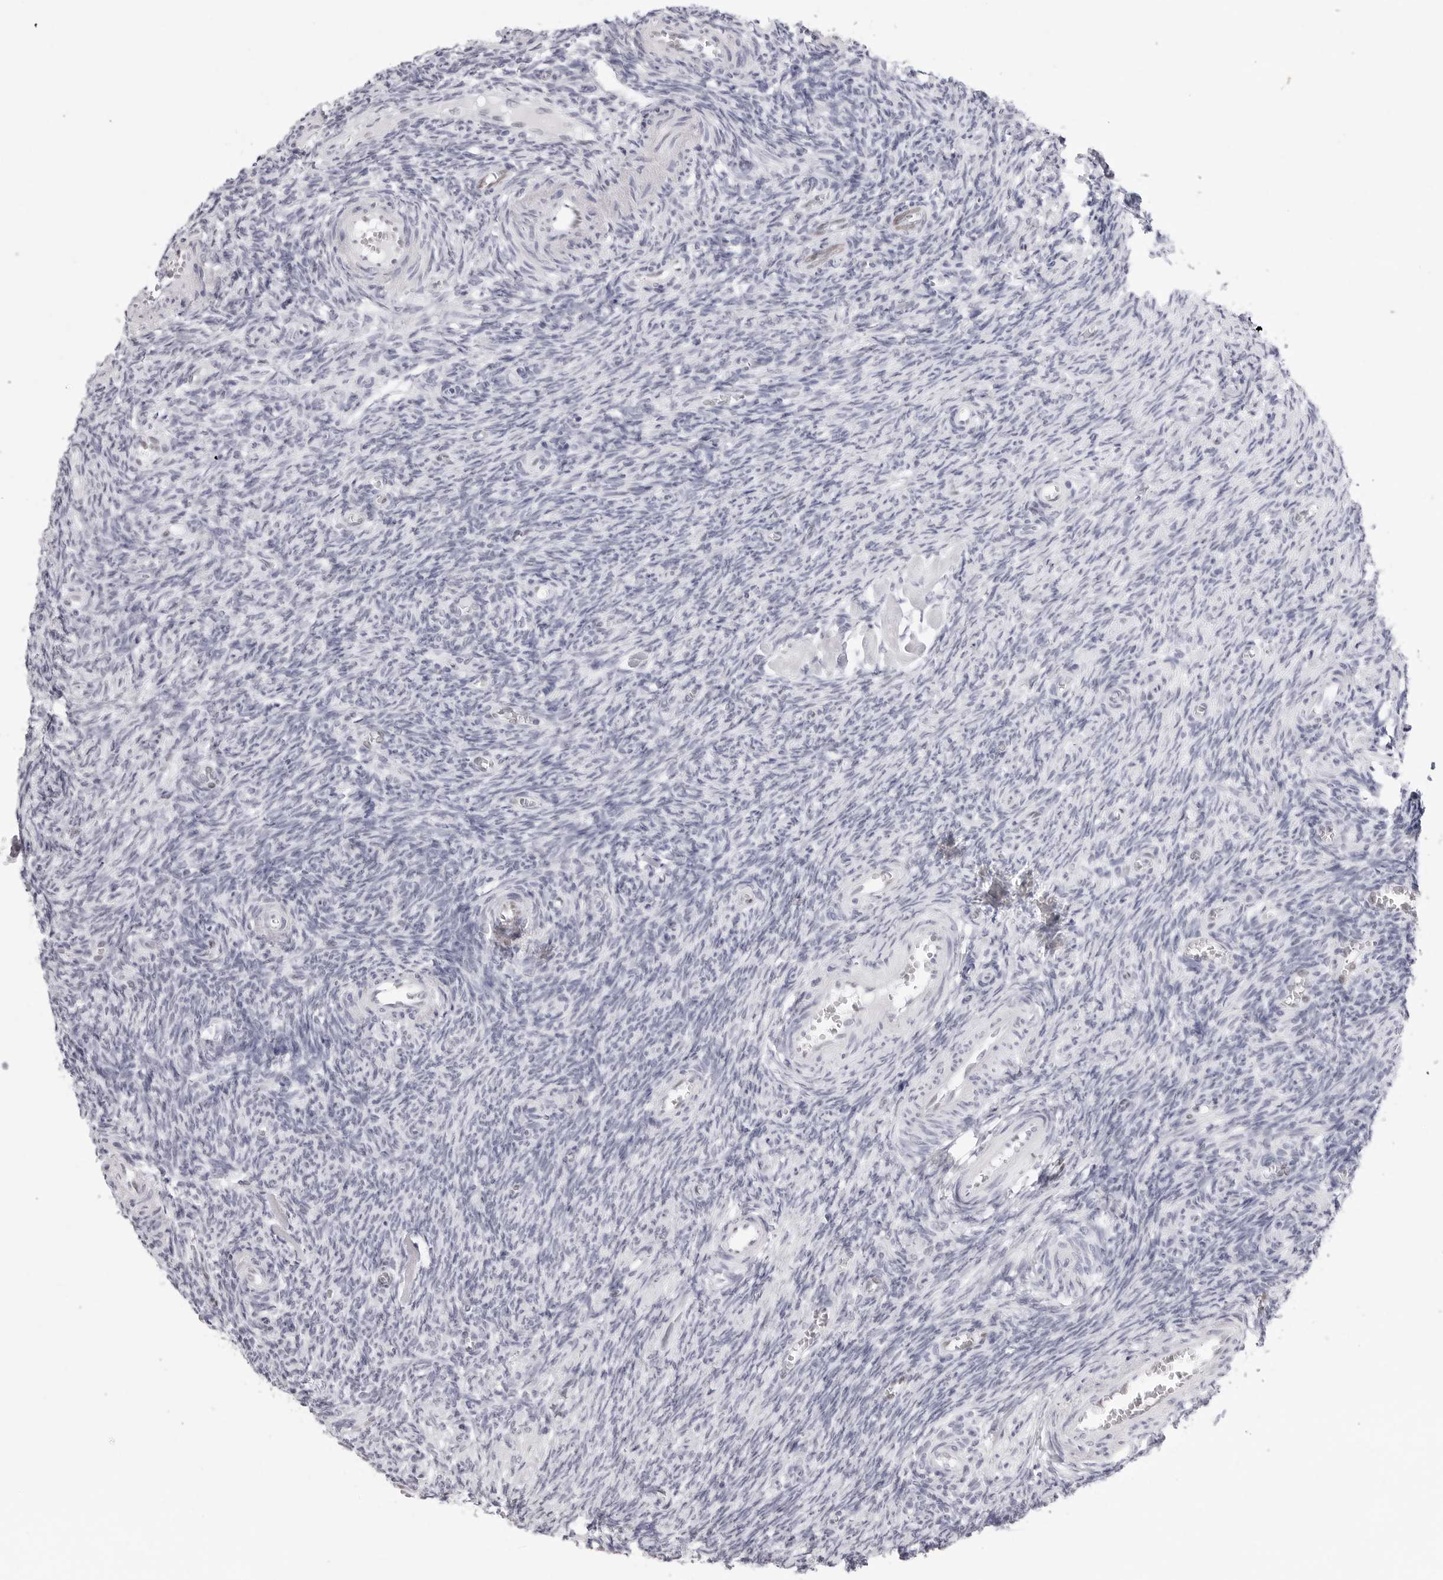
{"staining": {"intensity": "negative", "quantity": "none", "location": "none"}, "tissue": "ovary", "cell_type": "Ovarian stroma cells", "image_type": "normal", "snomed": [{"axis": "morphology", "description": "Normal tissue, NOS"}, {"axis": "topography", "description": "Ovary"}], "caption": "The immunohistochemistry photomicrograph has no significant expression in ovarian stroma cells of ovary.", "gene": "NASP", "patient": {"sex": "female", "age": 27}}